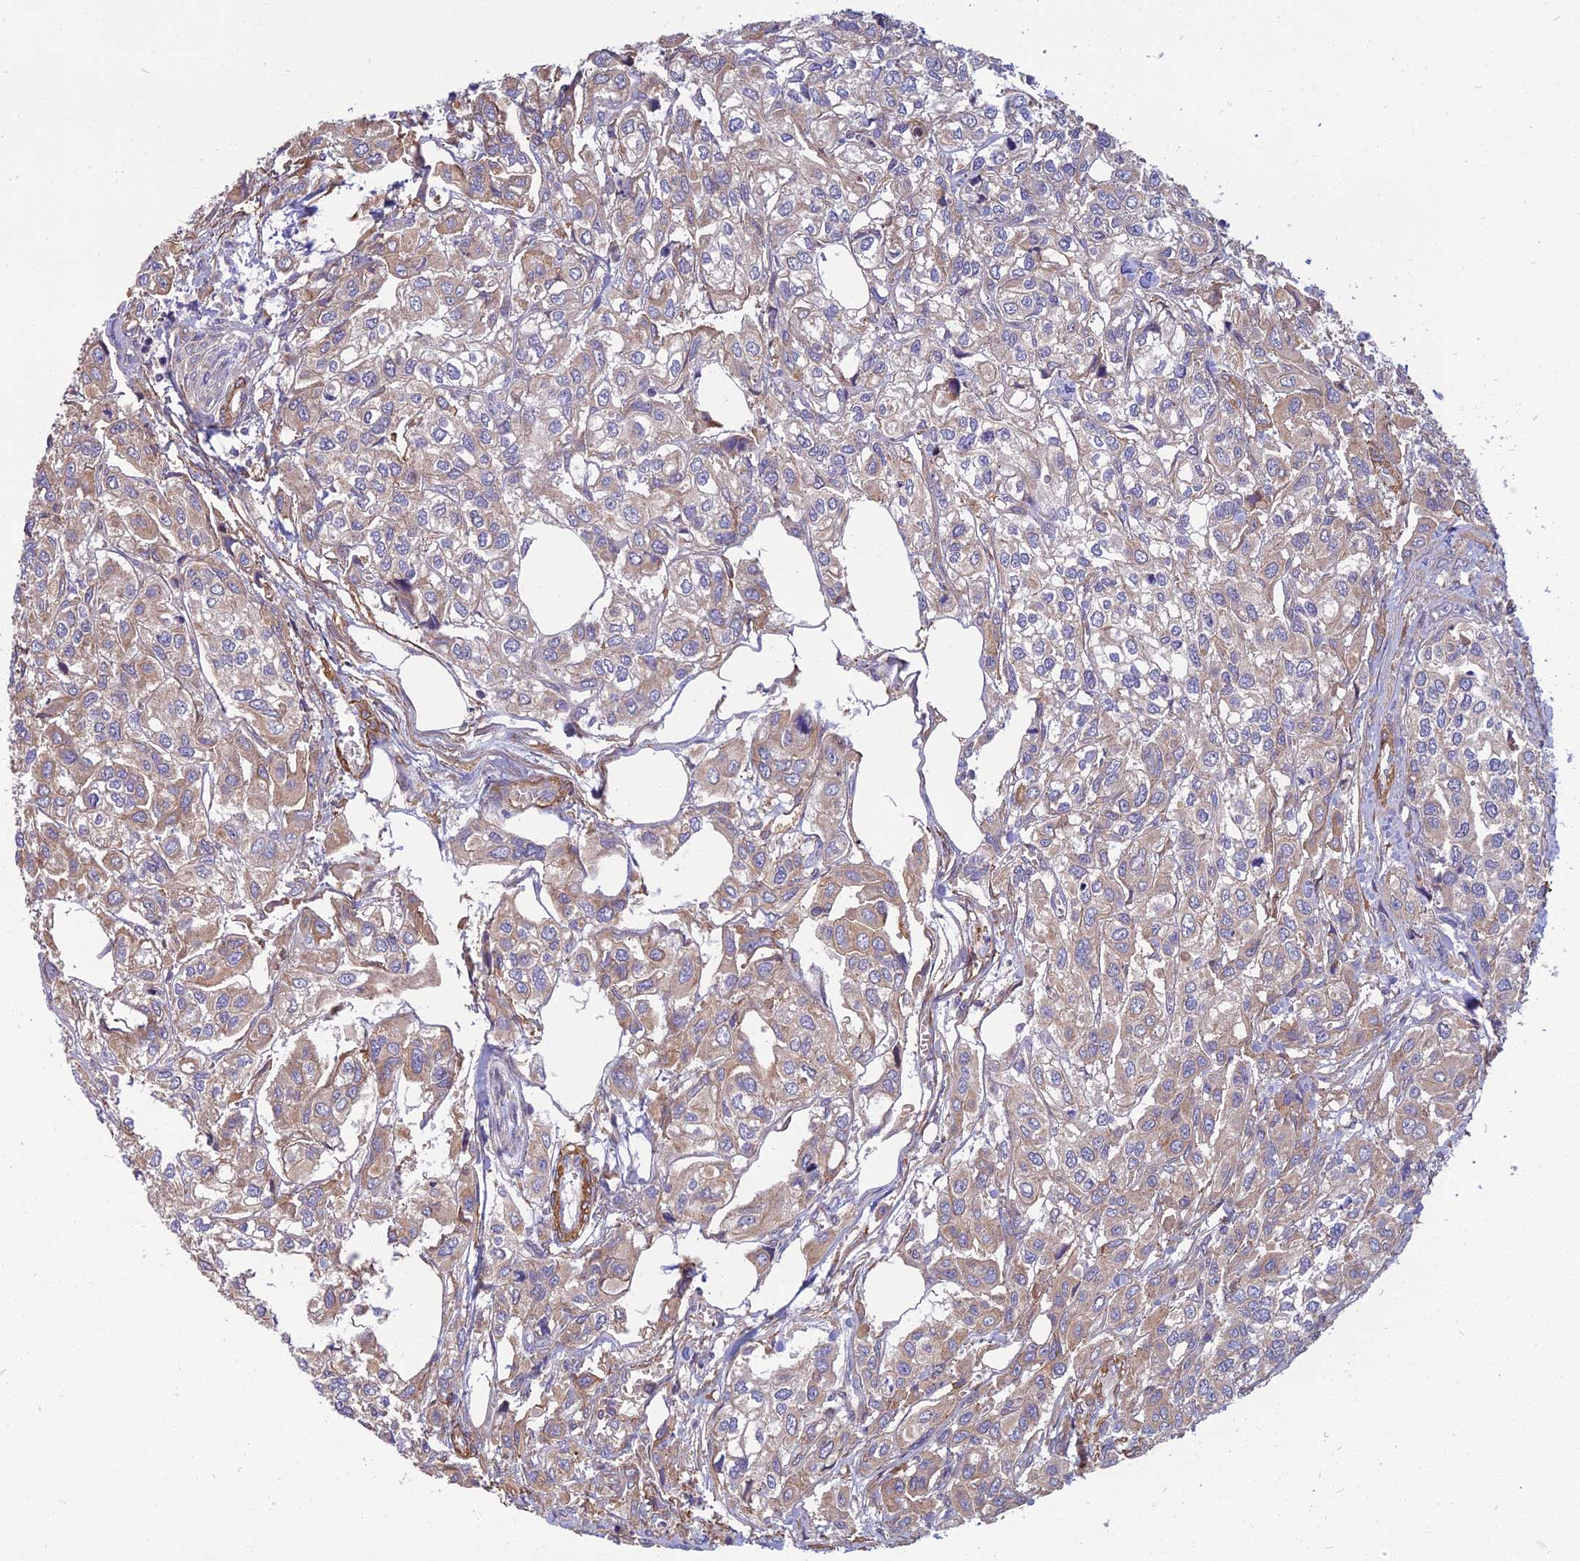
{"staining": {"intensity": "weak", "quantity": "<25%", "location": "cytoplasmic/membranous"}, "tissue": "urothelial cancer", "cell_type": "Tumor cells", "image_type": "cancer", "snomed": [{"axis": "morphology", "description": "Urothelial carcinoma, High grade"}, {"axis": "topography", "description": "Urinary bladder"}], "caption": "Micrograph shows no protein expression in tumor cells of high-grade urothelial carcinoma tissue.", "gene": "WDR24", "patient": {"sex": "male", "age": 67}}